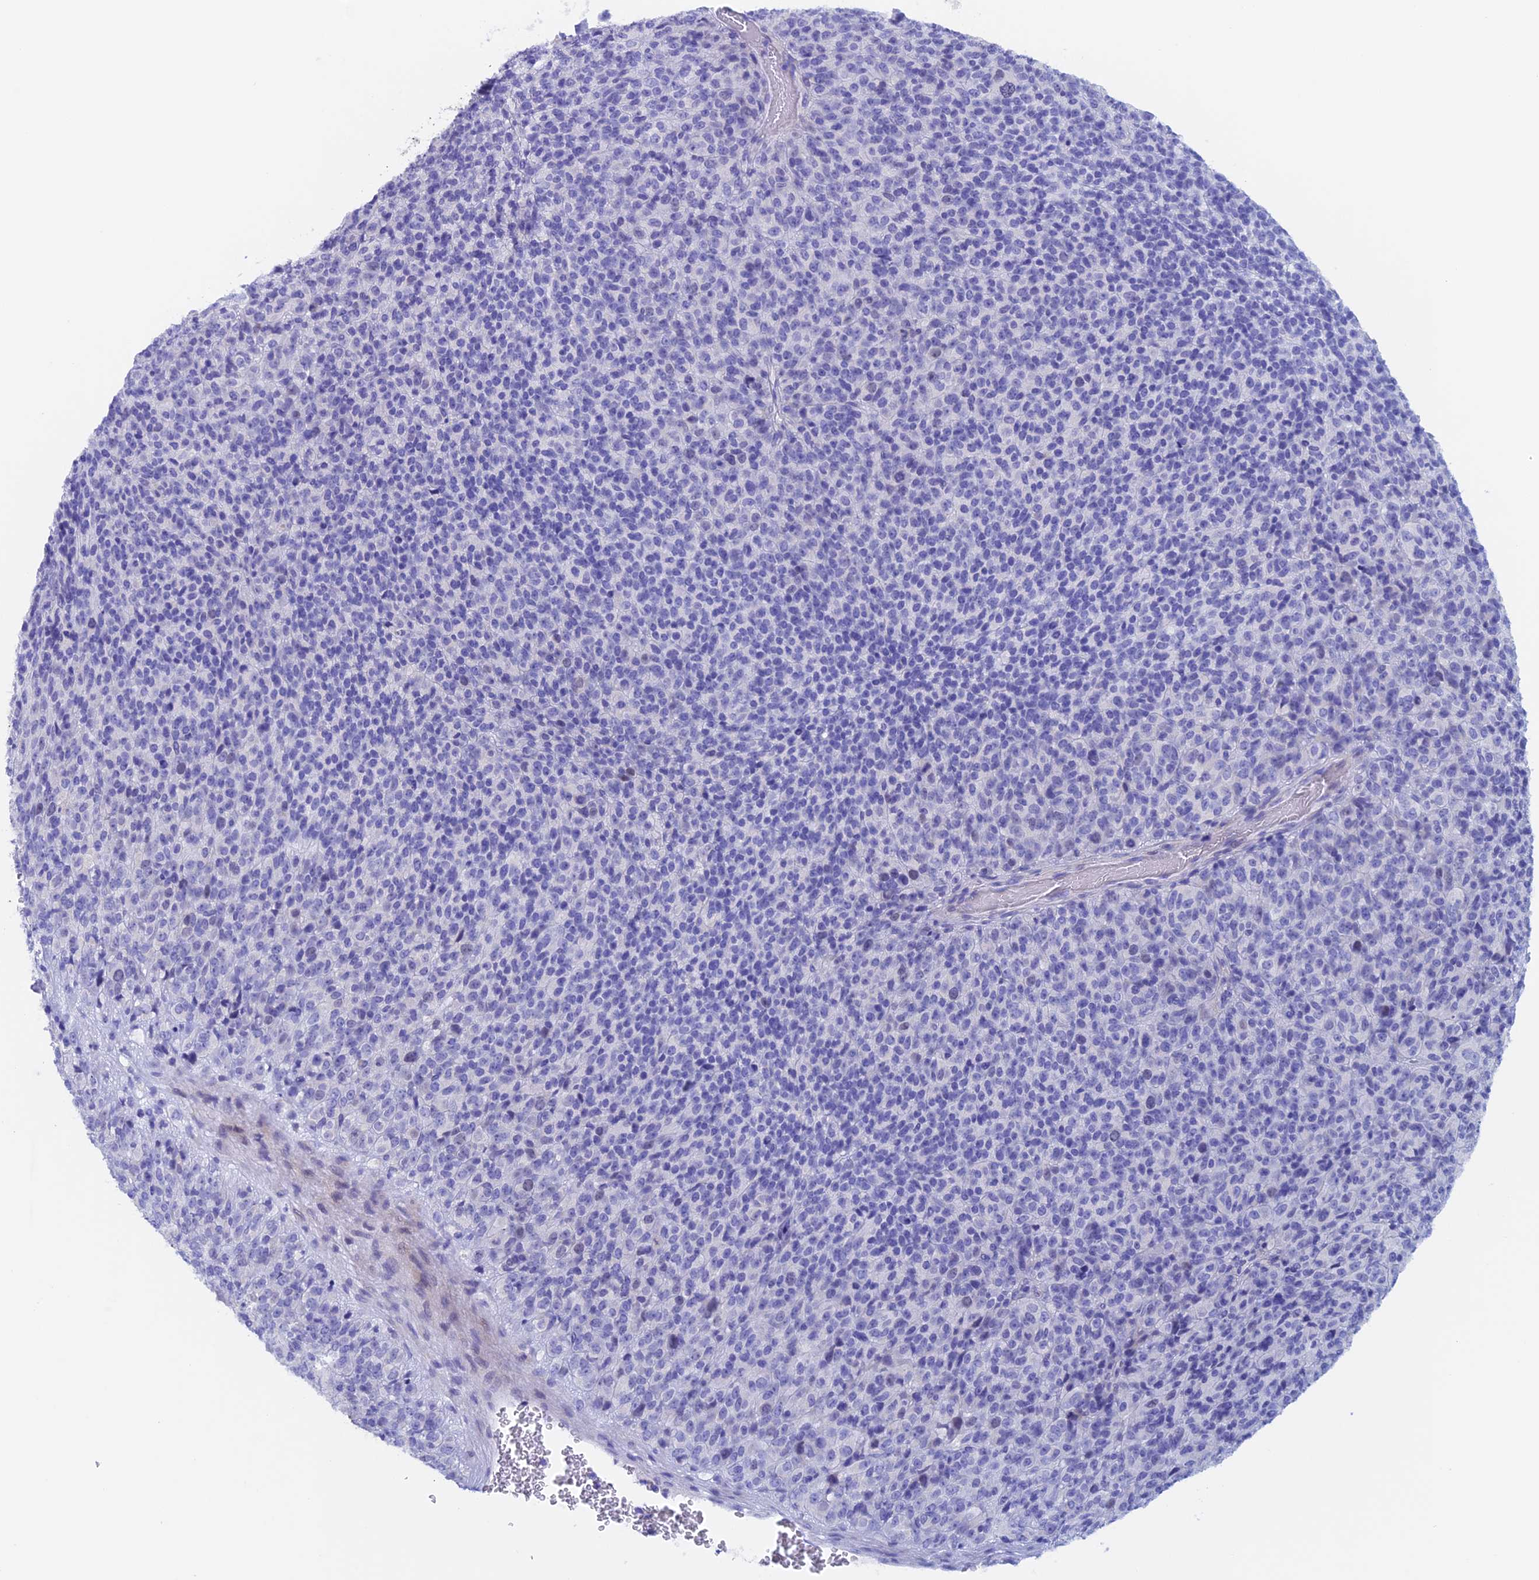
{"staining": {"intensity": "negative", "quantity": "none", "location": "none"}, "tissue": "melanoma", "cell_type": "Tumor cells", "image_type": "cancer", "snomed": [{"axis": "morphology", "description": "Malignant melanoma, Metastatic site"}, {"axis": "topography", "description": "Brain"}], "caption": "High magnification brightfield microscopy of melanoma stained with DAB (3,3'-diaminobenzidine) (brown) and counterstained with hematoxylin (blue): tumor cells show no significant expression.", "gene": "PSMC3IP", "patient": {"sex": "female", "age": 56}}